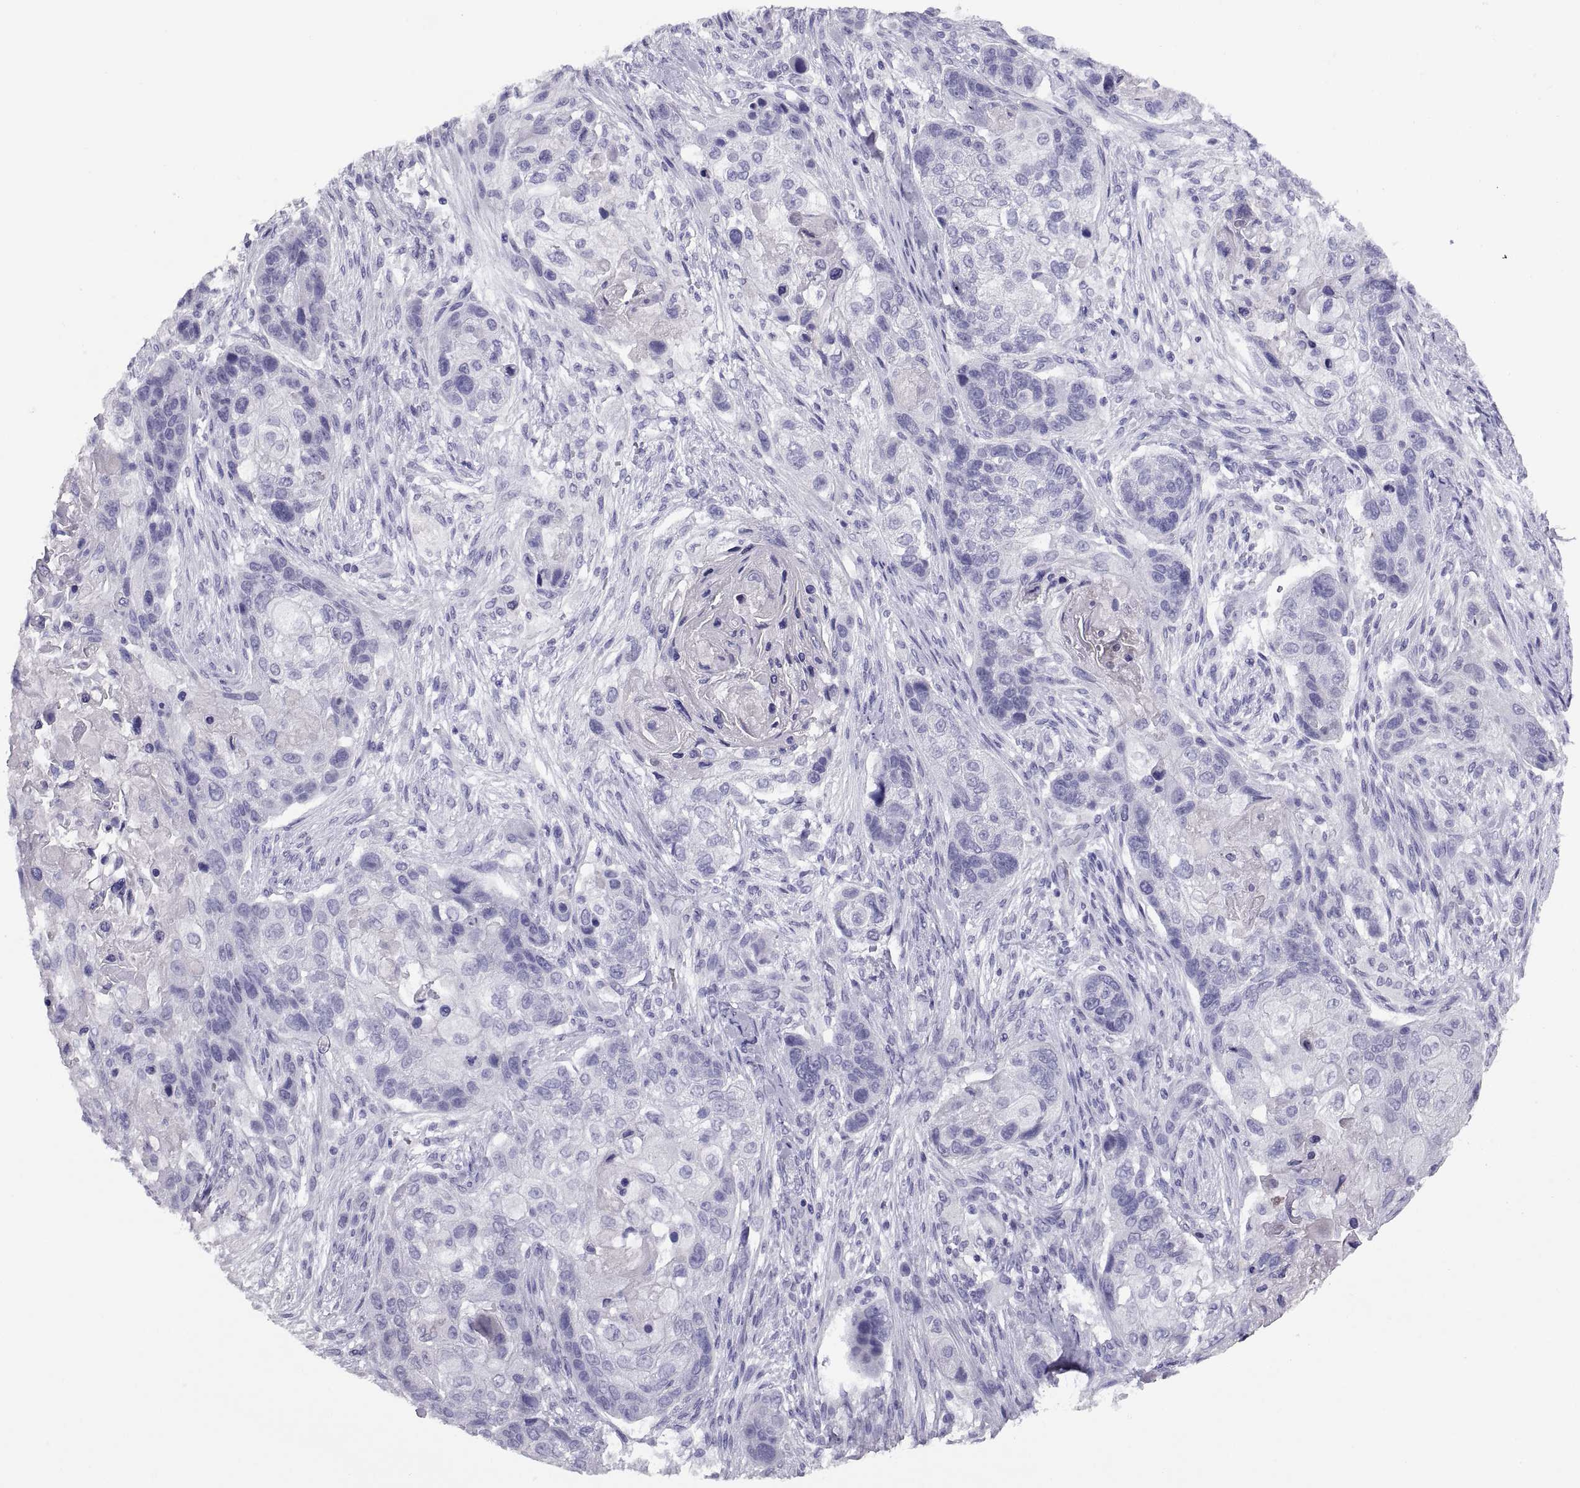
{"staining": {"intensity": "negative", "quantity": "none", "location": "none"}, "tissue": "lung cancer", "cell_type": "Tumor cells", "image_type": "cancer", "snomed": [{"axis": "morphology", "description": "Squamous cell carcinoma, NOS"}, {"axis": "topography", "description": "Lung"}], "caption": "IHC of human squamous cell carcinoma (lung) shows no staining in tumor cells. (DAB (3,3'-diaminobenzidine) immunohistochemistry (IHC) with hematoxylin counter stain).", "gene": "RGS20", "patient": {"sex": "male", "age": 69}}